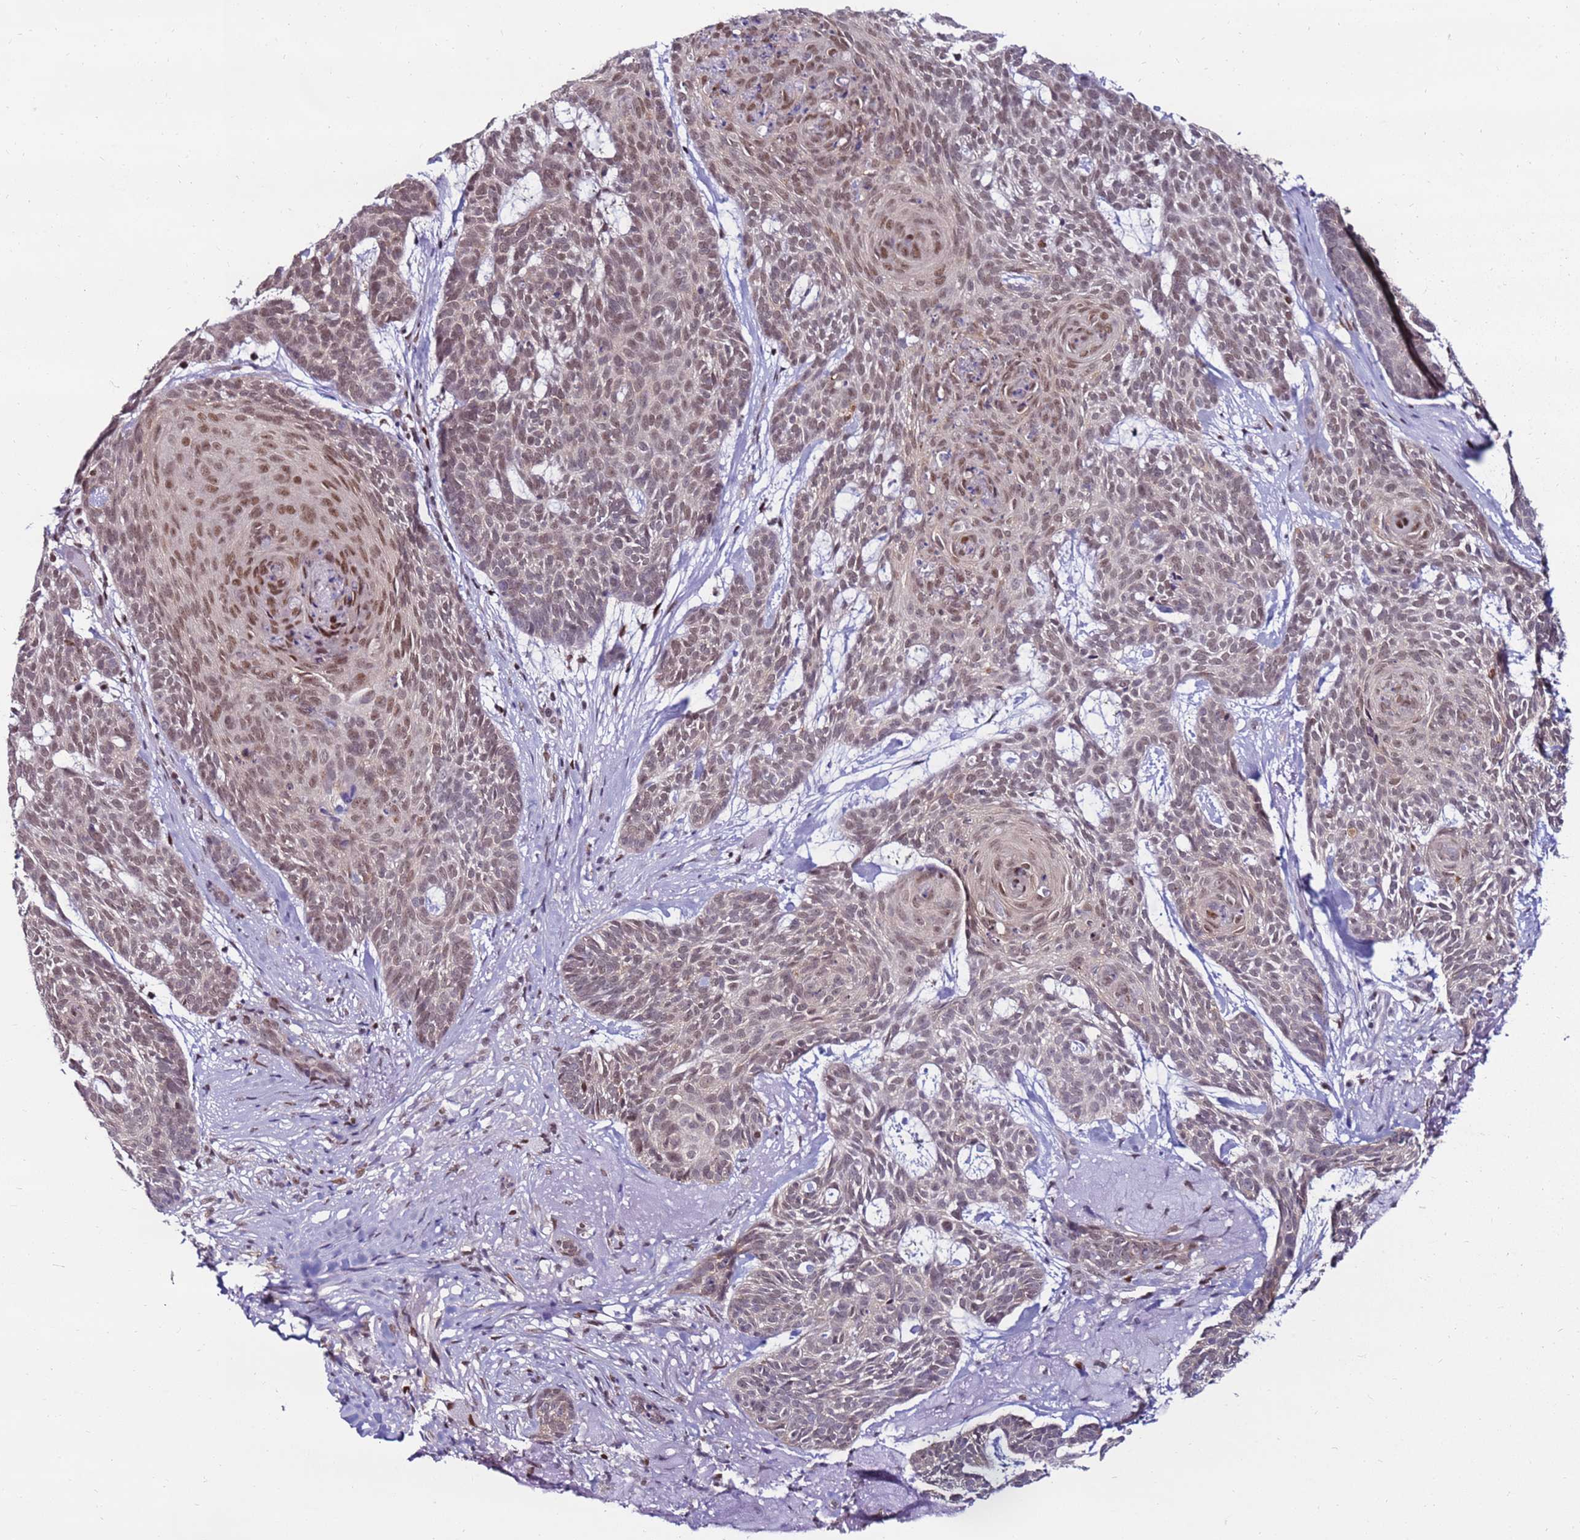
{"staining": {"intensity": "moderate", "quantity": "25%-75%", "location": "nuclear"}, "tissue": "skin cancer", "cell_type": "Tumor cells", "image_type": "cancer", "snomed": [{"axis": "morphology", "description": "Basal cell carcinoma"}, {"axis": "topography", "description": "Skin"}], "caption": "Brown immunohistochemical staining in human skin cancer (basal cell carcinoma) shows moderate nuclear staining in about 25%-75% of tumor cells. The staining was performed using DAB (3,3'-diaminobenzidine) to visualize the protein expression in brown, while the nuclei were stained in blue with hematoxylin (Magnification: 20x).", "gene": "KPNA4", "patient": {"sex": "female", "age": 89}}